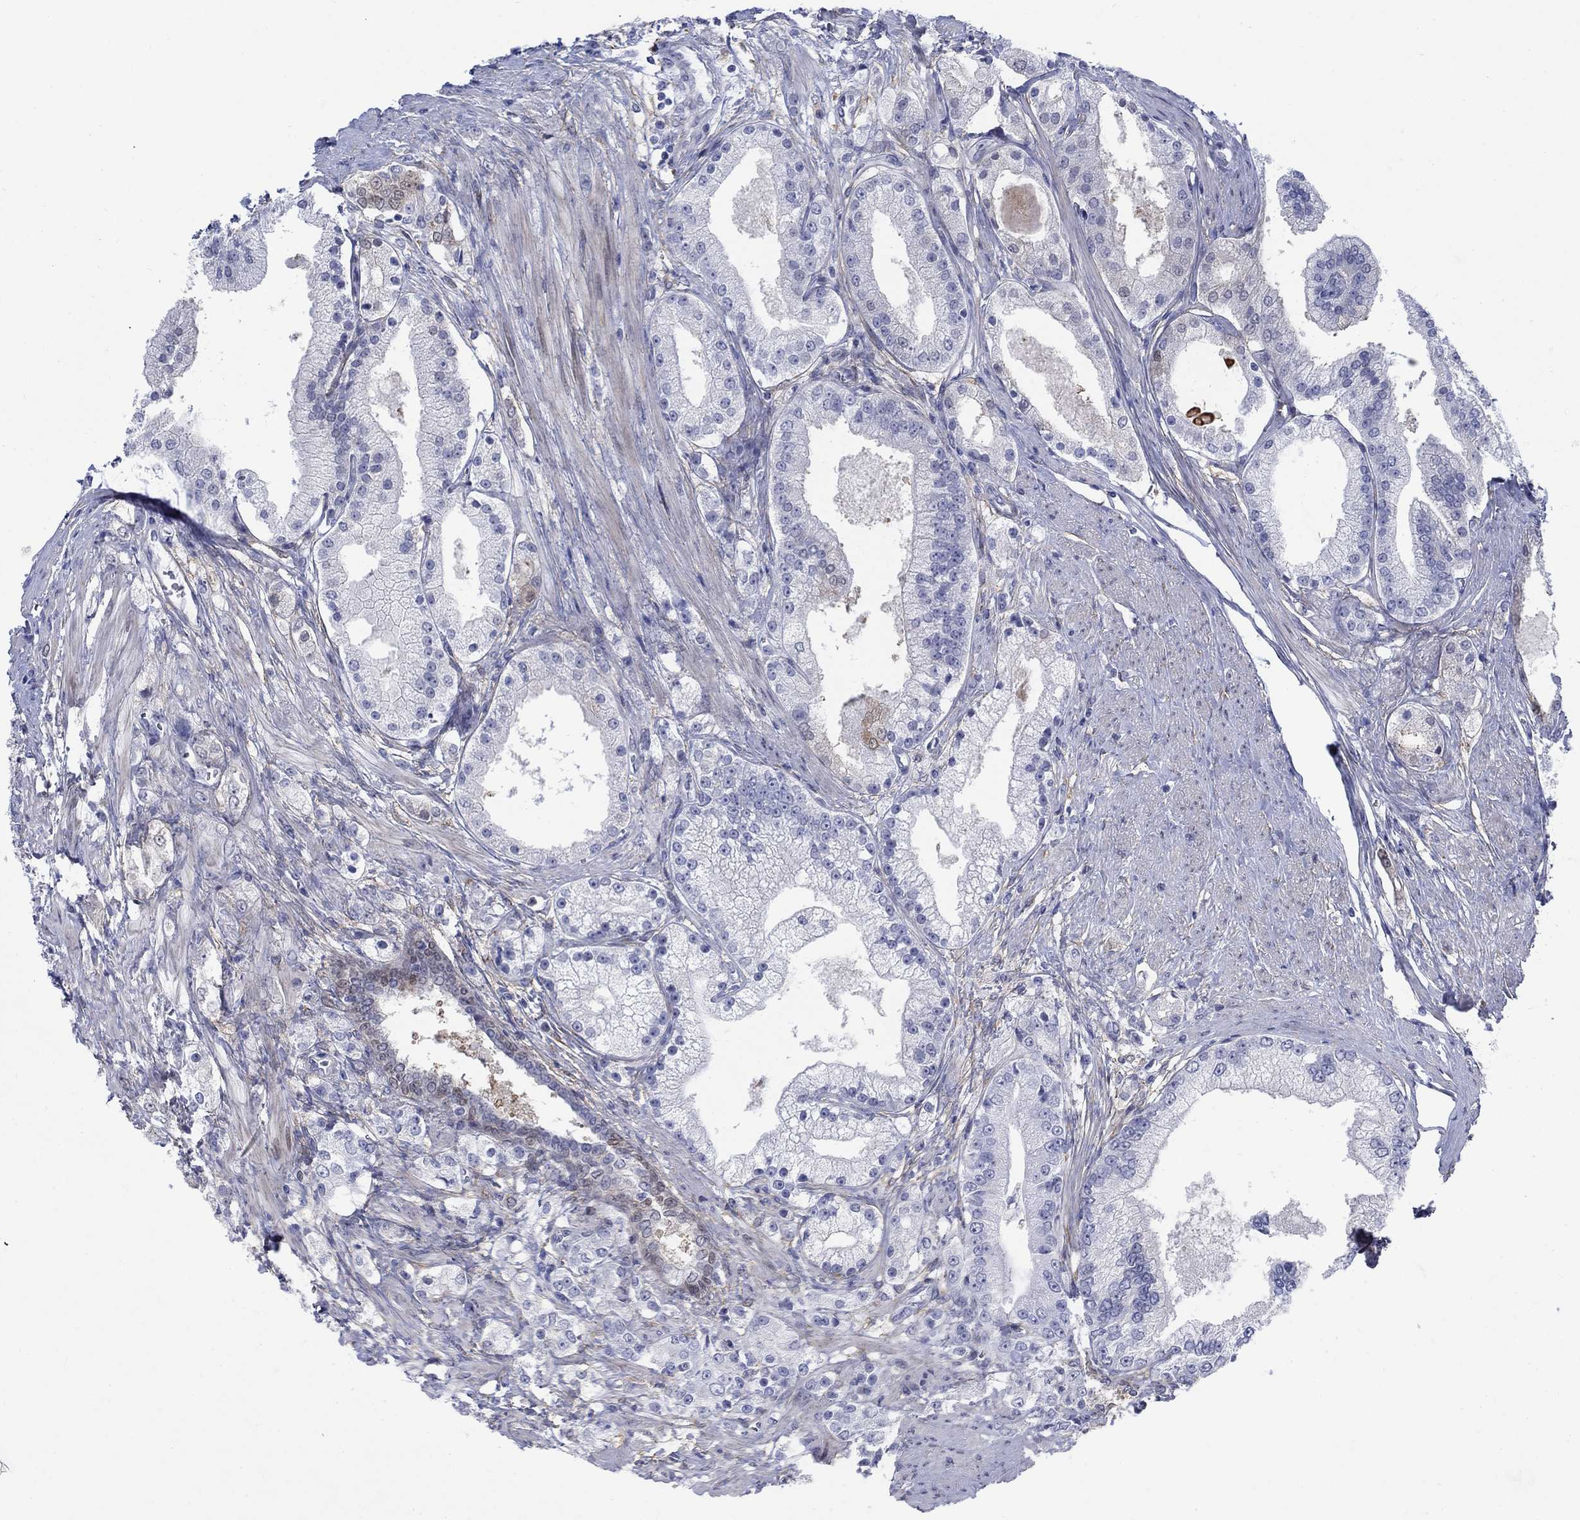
{"staining": {"intensity": "negative", "quantity": "none", "location": "none"}, "tissue": "prostate cancer", "cell_type": "Tumor cells", "image_type": "cancer", "snomed": [{"axis": "morphology", "description": "Adenocarcinoma, NOS"}, {"axis": "topography", "description": "Prostate and seminal vesicle, NOS"}, {"axis": "topography", "description": "Prostate"}], "caption": "Tumor cells show no significant staining in prostate cancer (adenocarcinoma).", "gene": "MYO3A", "patient": {"sex": "male", "age": 67}}